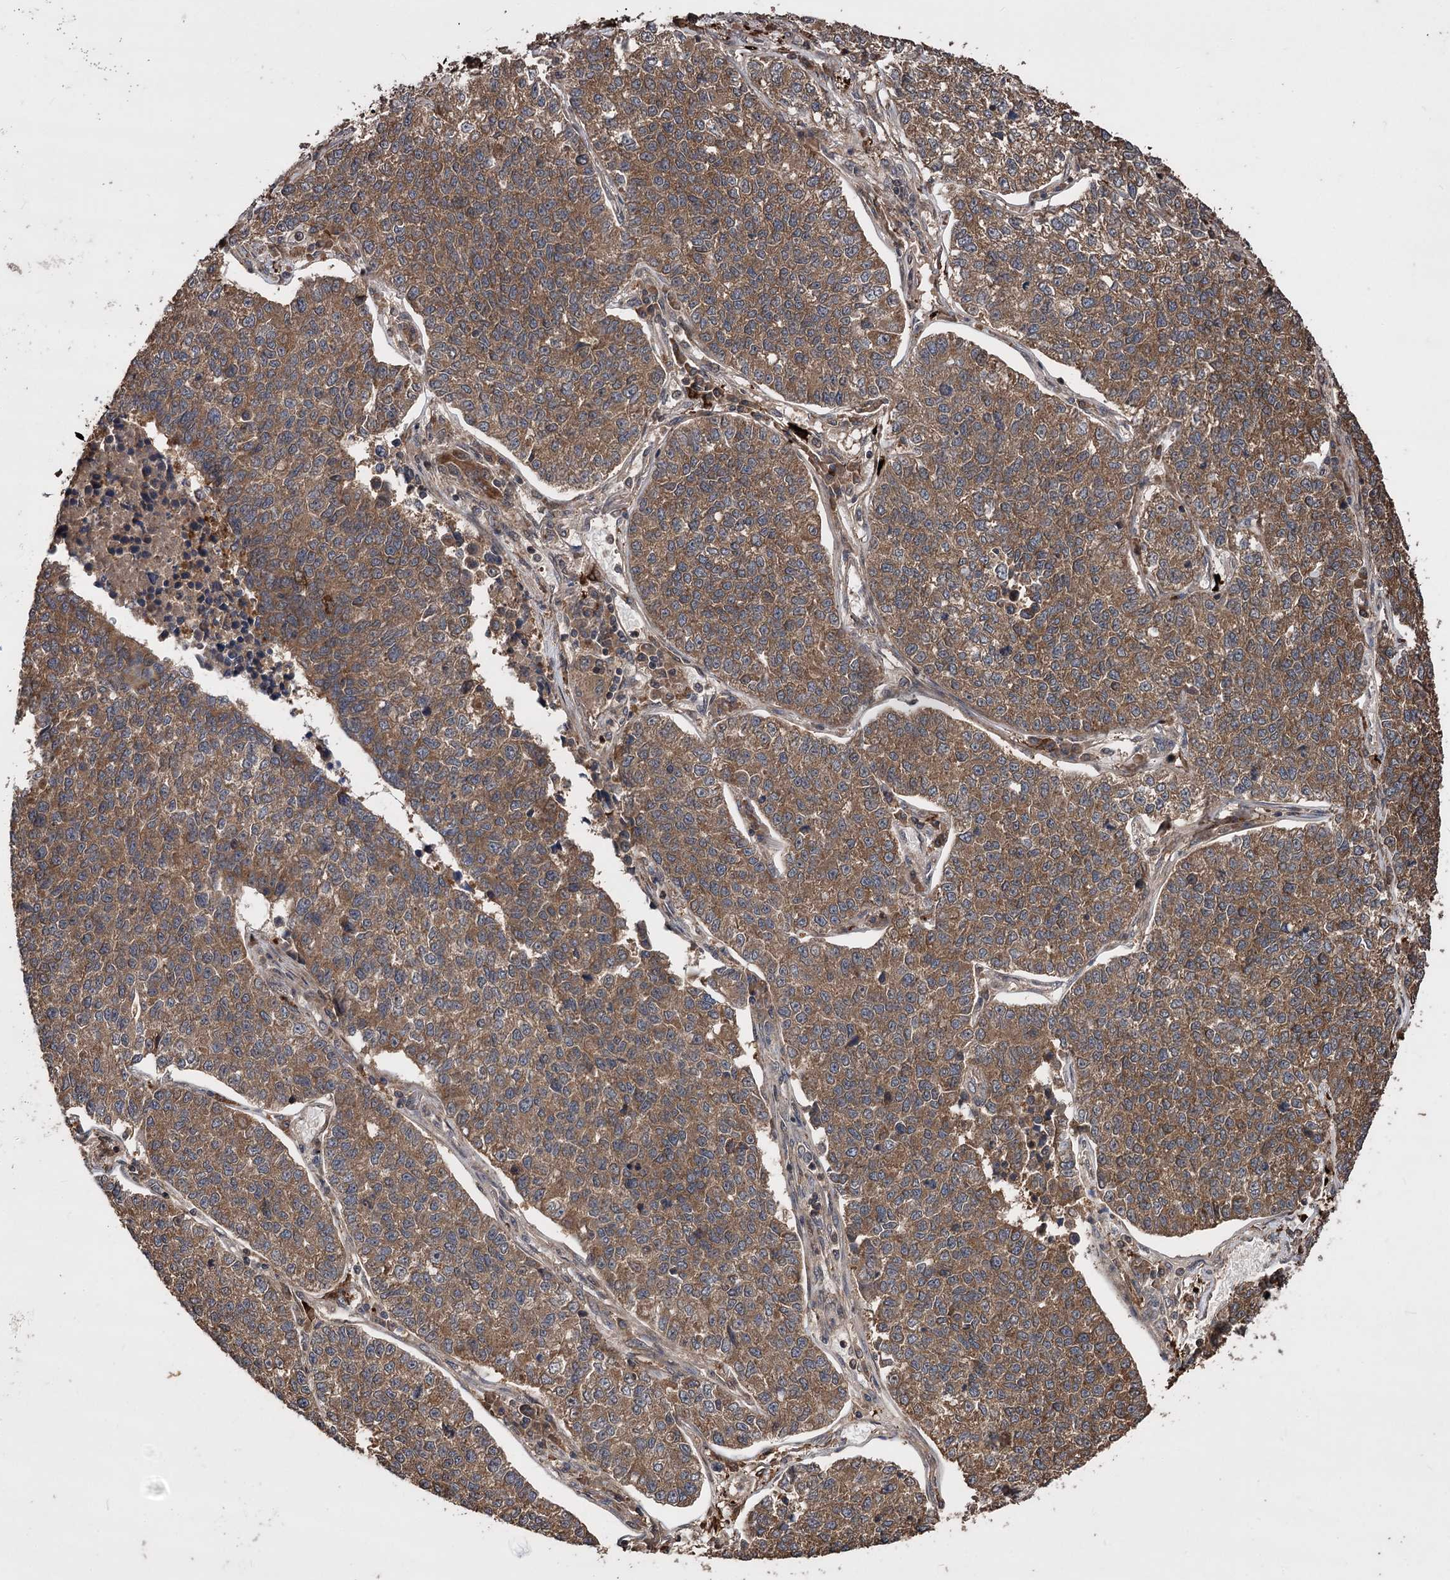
{"staining": {"intensity": "moderate", "quantity": ">75%", "location": "cytoplasmic/membranous"}, "tissue": "lung cancer", "cell_type": "Tumor cells", "image_type": "cancer", "snomed": [{"axis": "morphology", "description": "Adenocarcinoma, NOS"}, {"axis": "topography", "description": "Lung"}], "caption": "This micrograph exhibits immunohistochemistry (IHC) staining of human adenocarcinoma (lung), with medium moderate cytoplasmic/membranous positivity in approximately >75% of tumor cells.", "gene": "RASSF3", "patient": {"sex": "male", "age": 49}}